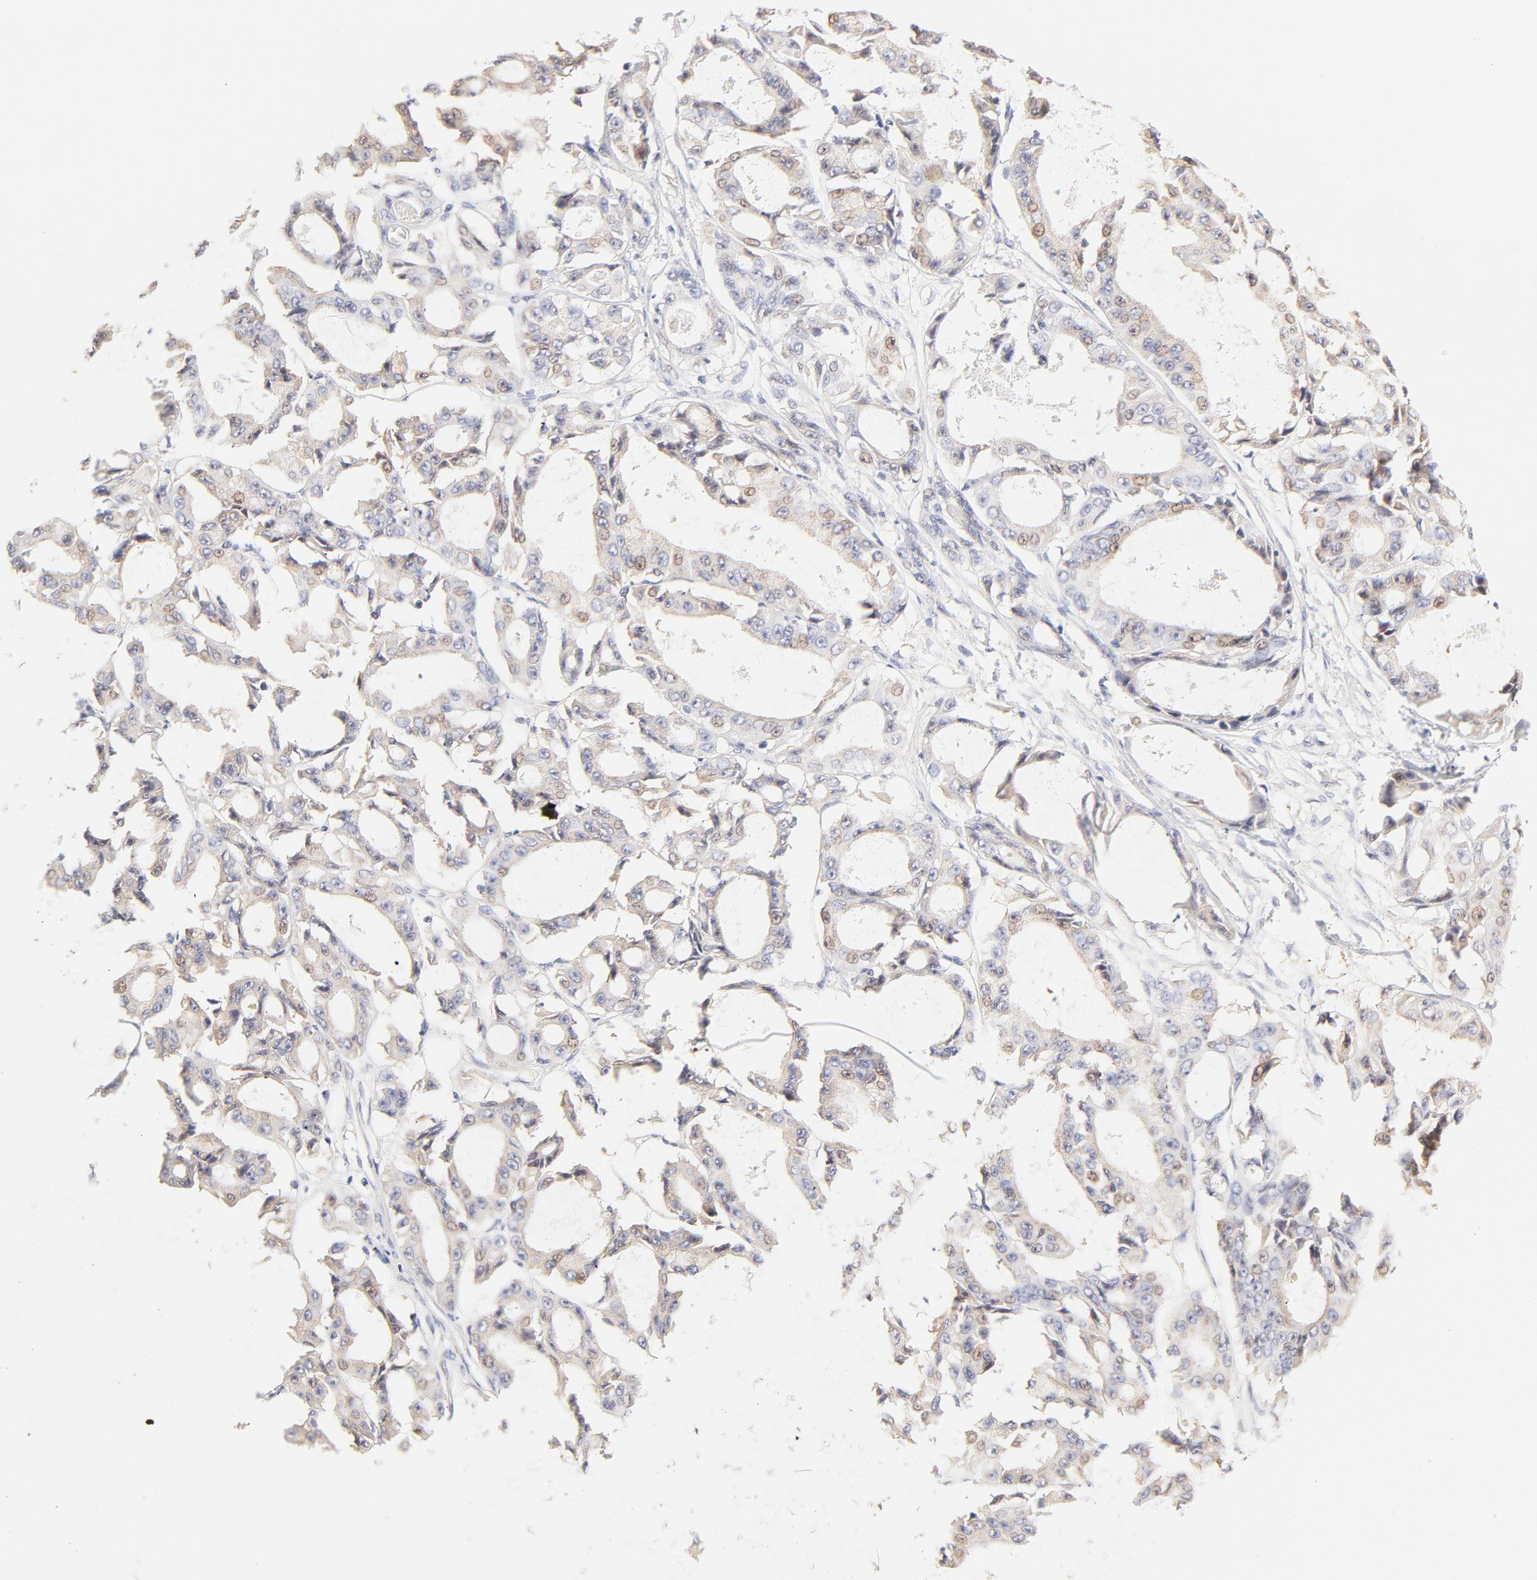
{"staining": {"intensity": "weak", "quantity": "25%-75%", "location": "cytoplasmic/membranous,nuclear"}, "tissue": "ovarian cancer", "cell_type": "Tumor cells", "image_type": "cancer", "snomed": [{"axis": "morphology", "description": "Carcinoma, endometroid"}, {"axis": "topography", "description": "Ovary"}], "caption": "A brown stain labels weak cytoplasmic/membranous and nuclear positivity of a protein in ovarian endometroid carcinoma tumor cells. The protein of interest is stained brown, and the nuclei are stained in blue (DAB IHC with brightfield microscopy, high magnification).", "gene": "RPS6KA1", "patient": {"sex": "female", "age": 61}}